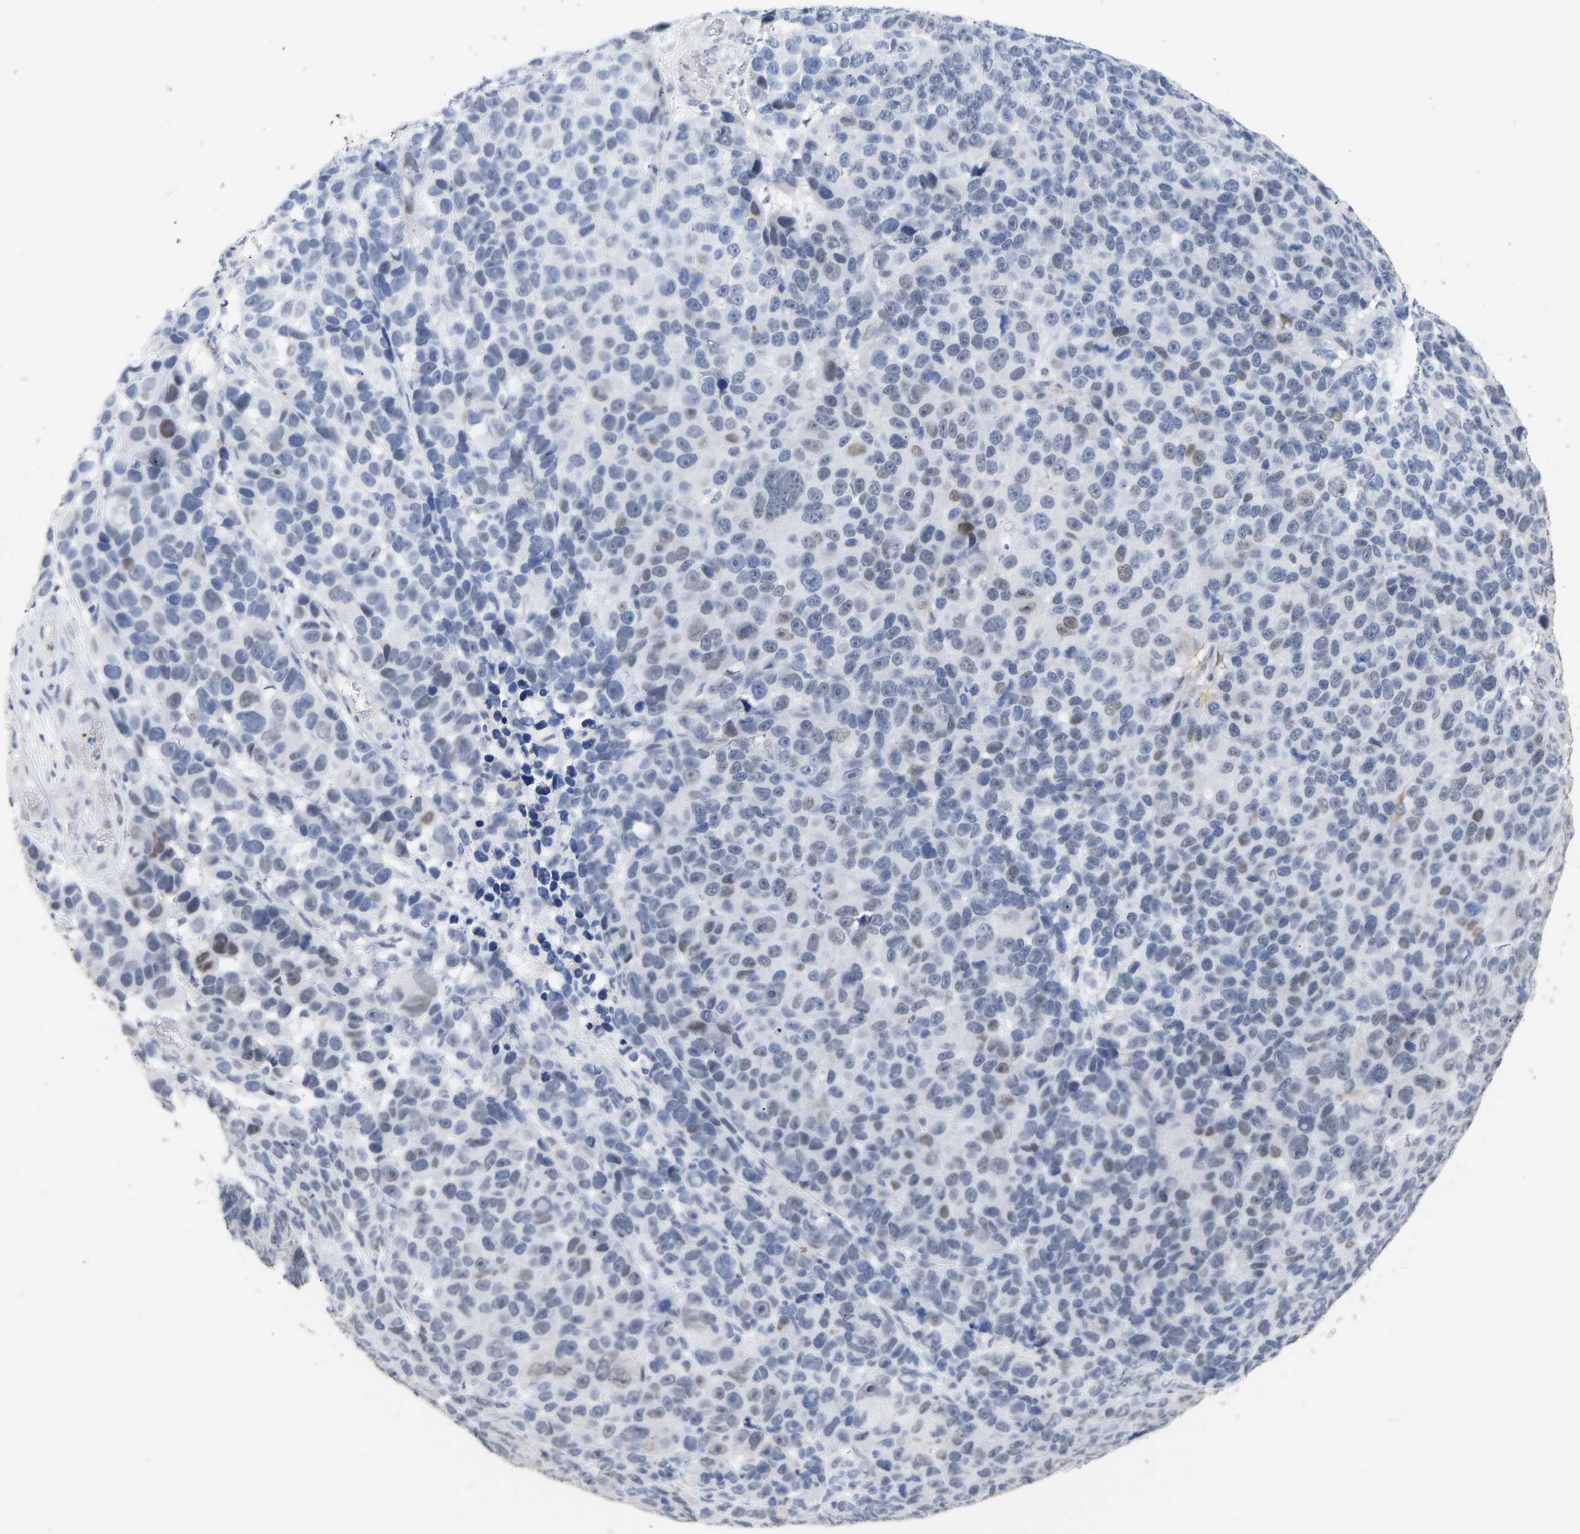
{"staining": {"intensity": "weak", "quantity": "<25%", "location": "nuclear"}, "tissue": "melanoma", "cell_type": "Tumor cells", "image_type": "cancer", "snomed": [{"axis": "morphology", "description": "Malignant melanoma, NOS"}, {"axis": "topography", "description": "Skin"}], "caption": "Immunohistochemistry photomicrograph of human malignant melanoma stained for a protein (brown), which exhibits no positivity in tumor cells. (DAB (3,3'-diaminobenzidine) immunohistochemistry, high magnification).", "gene": "AMPH", "patient": {"sex": "male", "age": 53}}